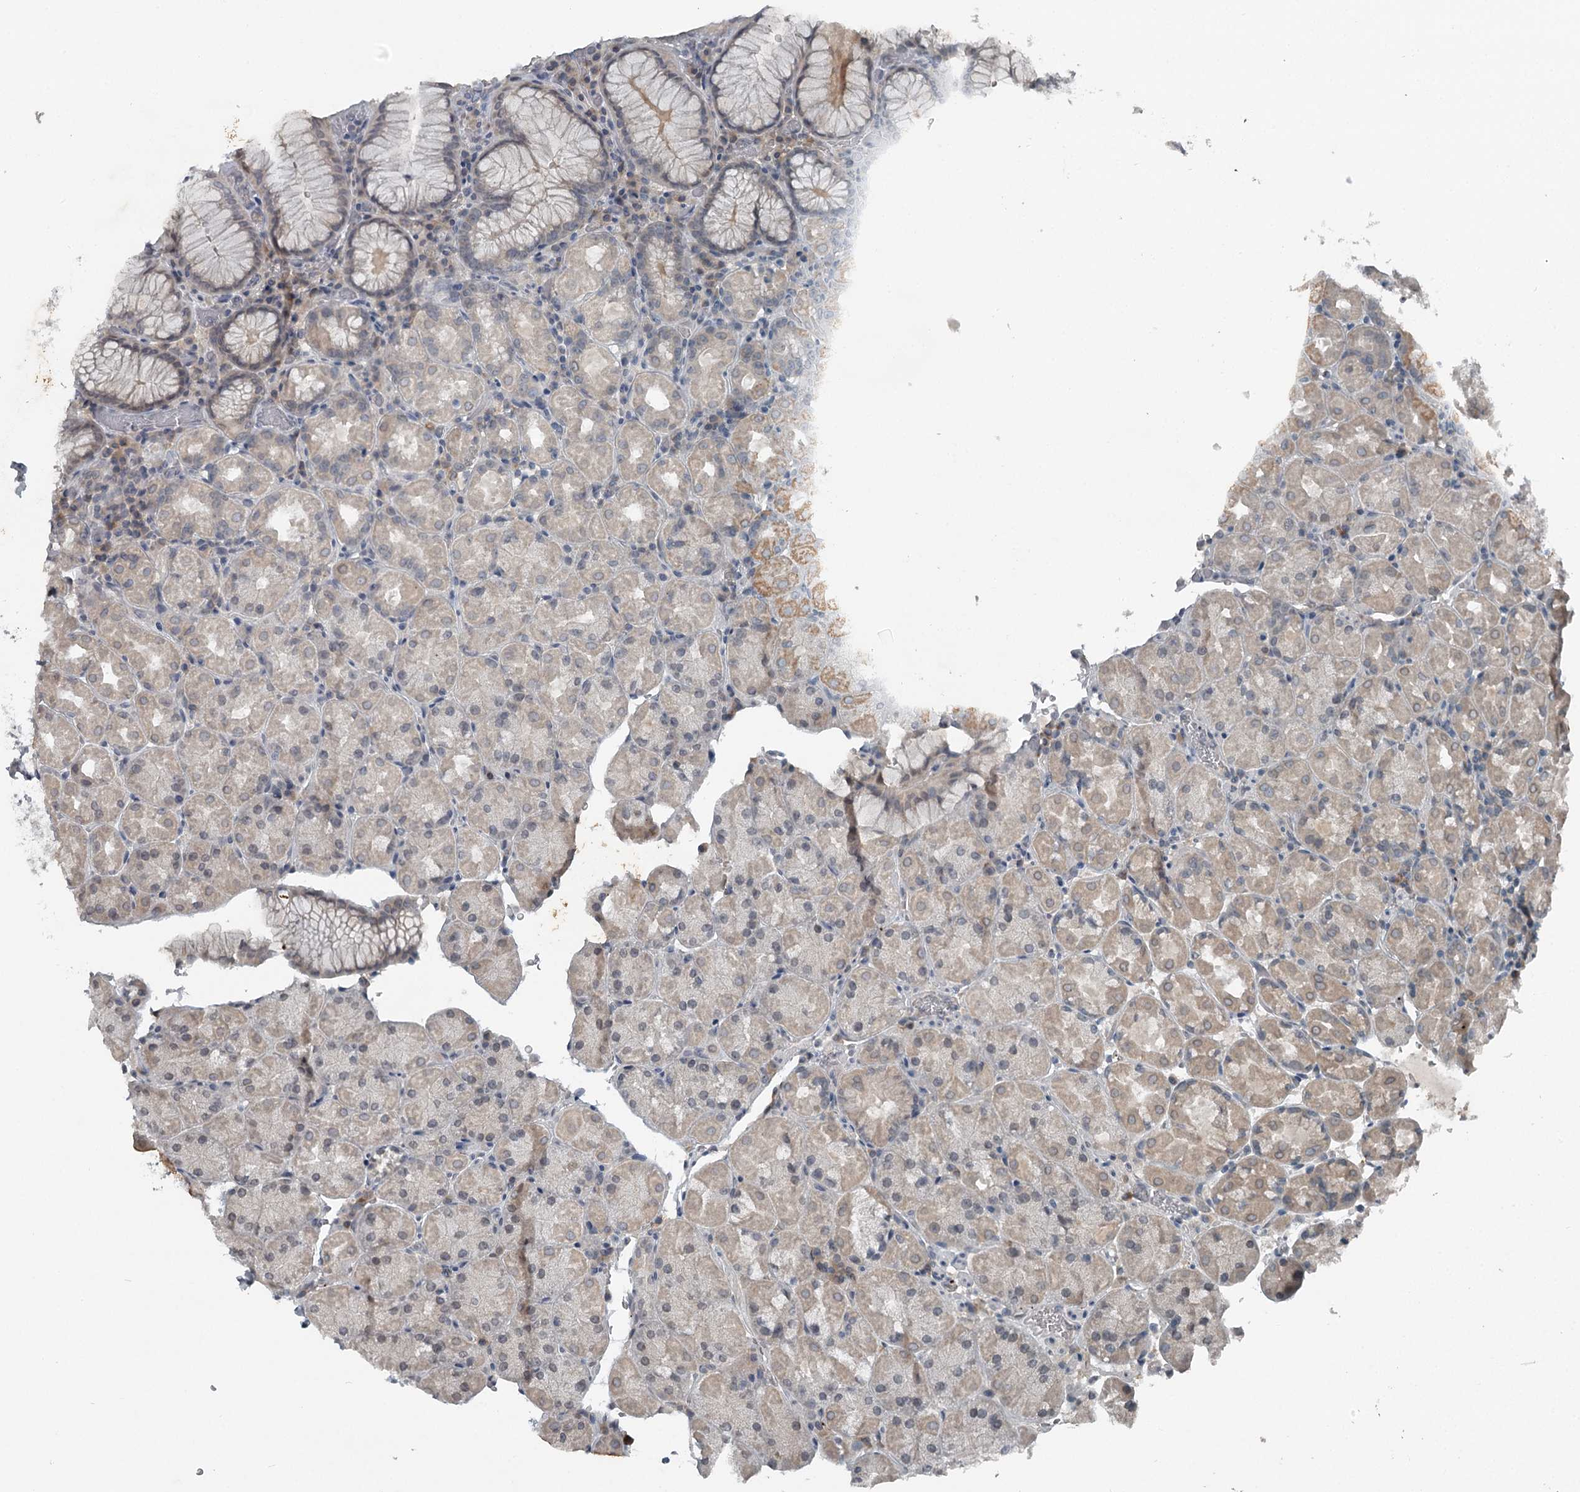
{"staining": {"intensity": "weak", "quantity": "<25%", "location": "cytoplasmic/membranous"}, "tissue": "stomach", "cell_type": "Glandular cells", "image_type": "normal", "snomed": [{"axis": "morphology", "description": "Normal tissue, NOS"}, {"axis": "topography", "description": "Stomach, upper"}, {"axis": "topography", "description": "Stomach, lower"}], "caption": "The photomicrograph displays no significant positivity in glandular cells of stomach.", "gene": "SLC39A8", "patient": {"sex": "male", "age": 80}}